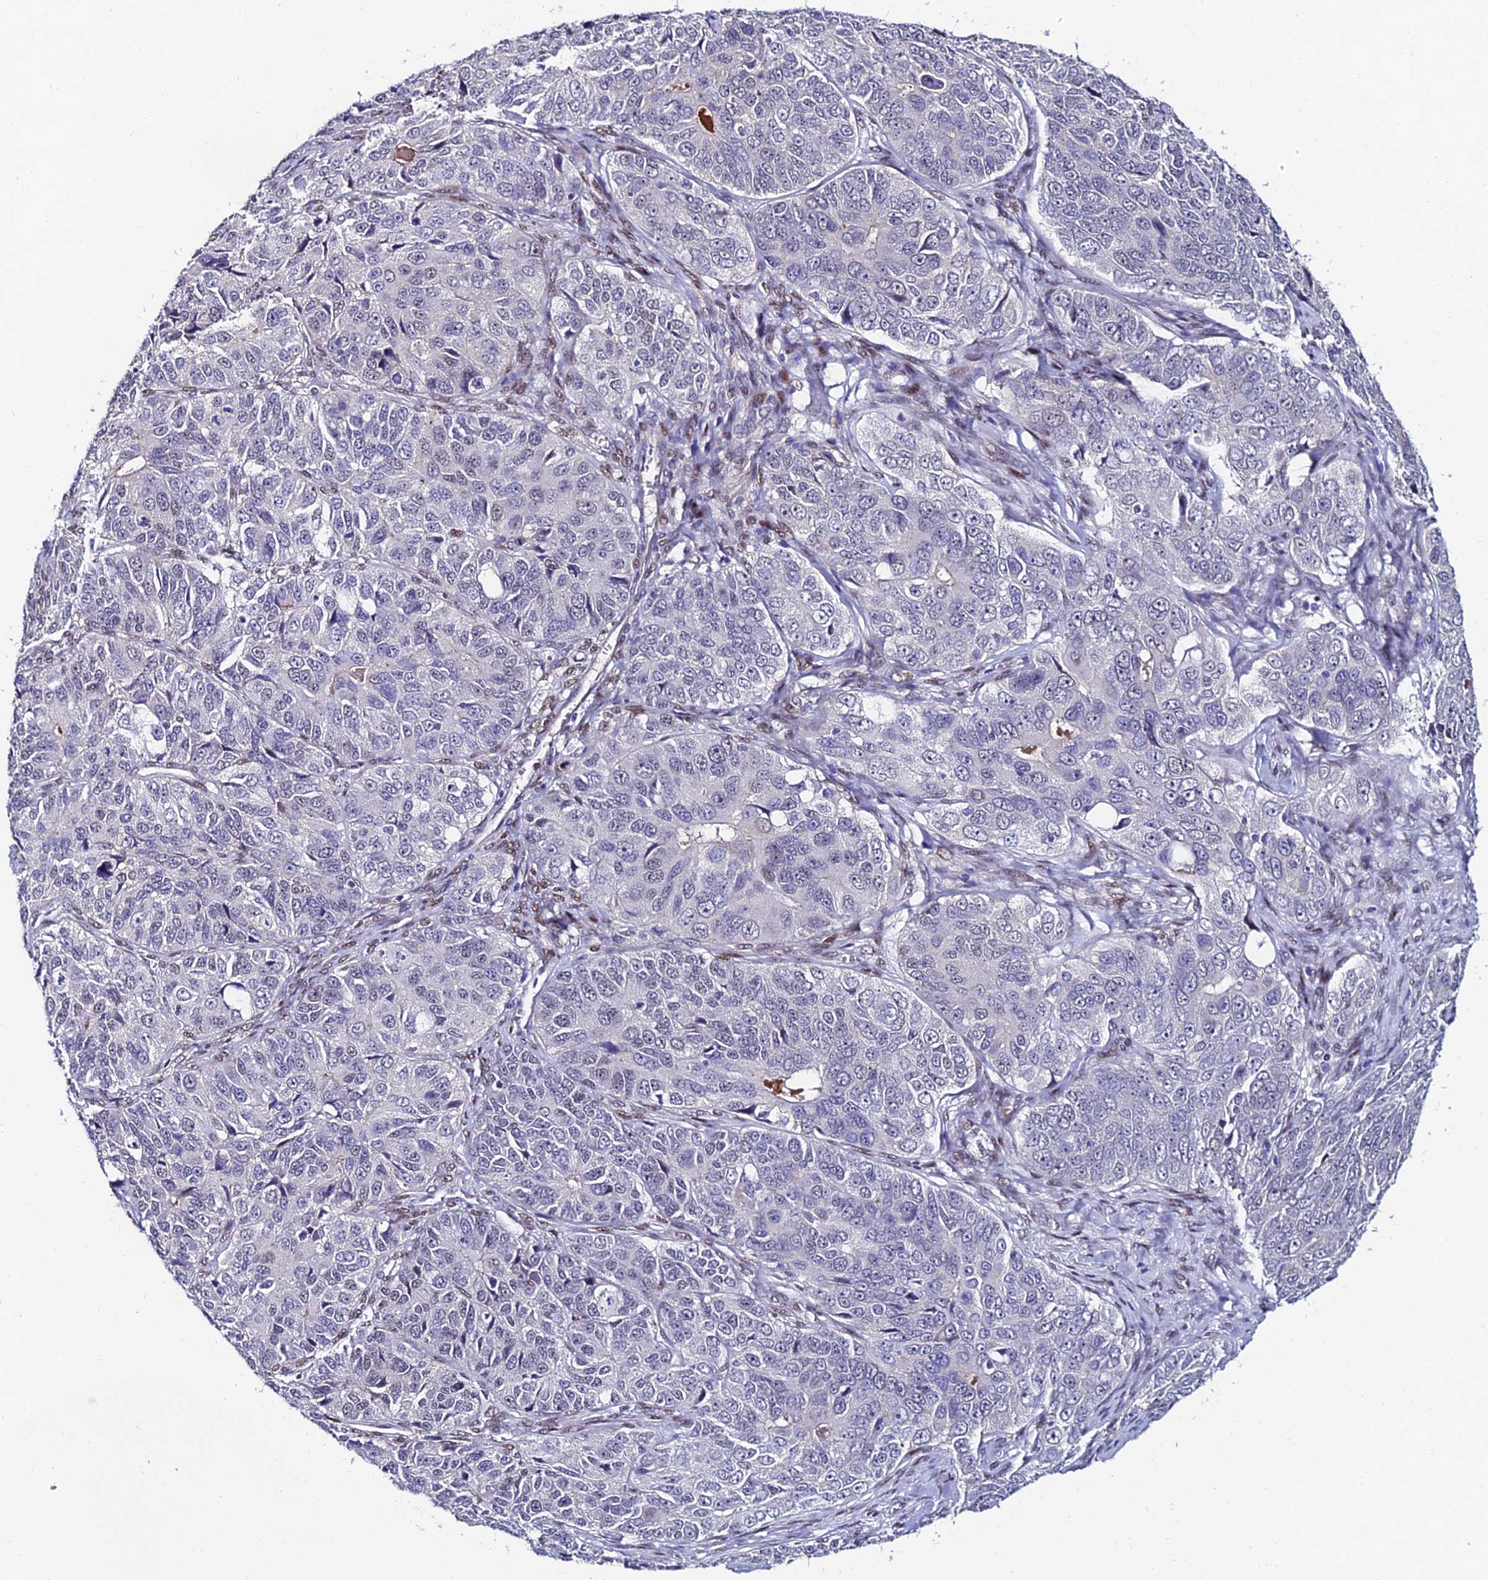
{"staining": {"intensity": "negative", "quantity": "none", "location": "none"}, "tissue": "ovarian cancer", "cell_type": "Tumor cells", "image_type": "cancer", "snomed": [{"axis": "morphology", "description": "Carcinoma, endometroid"}, {"axis": "topography", "description": "Ovary"}], "caption": "Immunohistochemical staining of ovarian cancer reveals no significant staining in tumor cells. The staining was performed using DAB (3,3'-diaminobenzidine) to visualize the protein expression in brown, while the nuclei were stained in blue with hematoxylin (Magnification: 20x).", "gene": "TRIM24", "patient": {"sex": "female", "age": 51}}